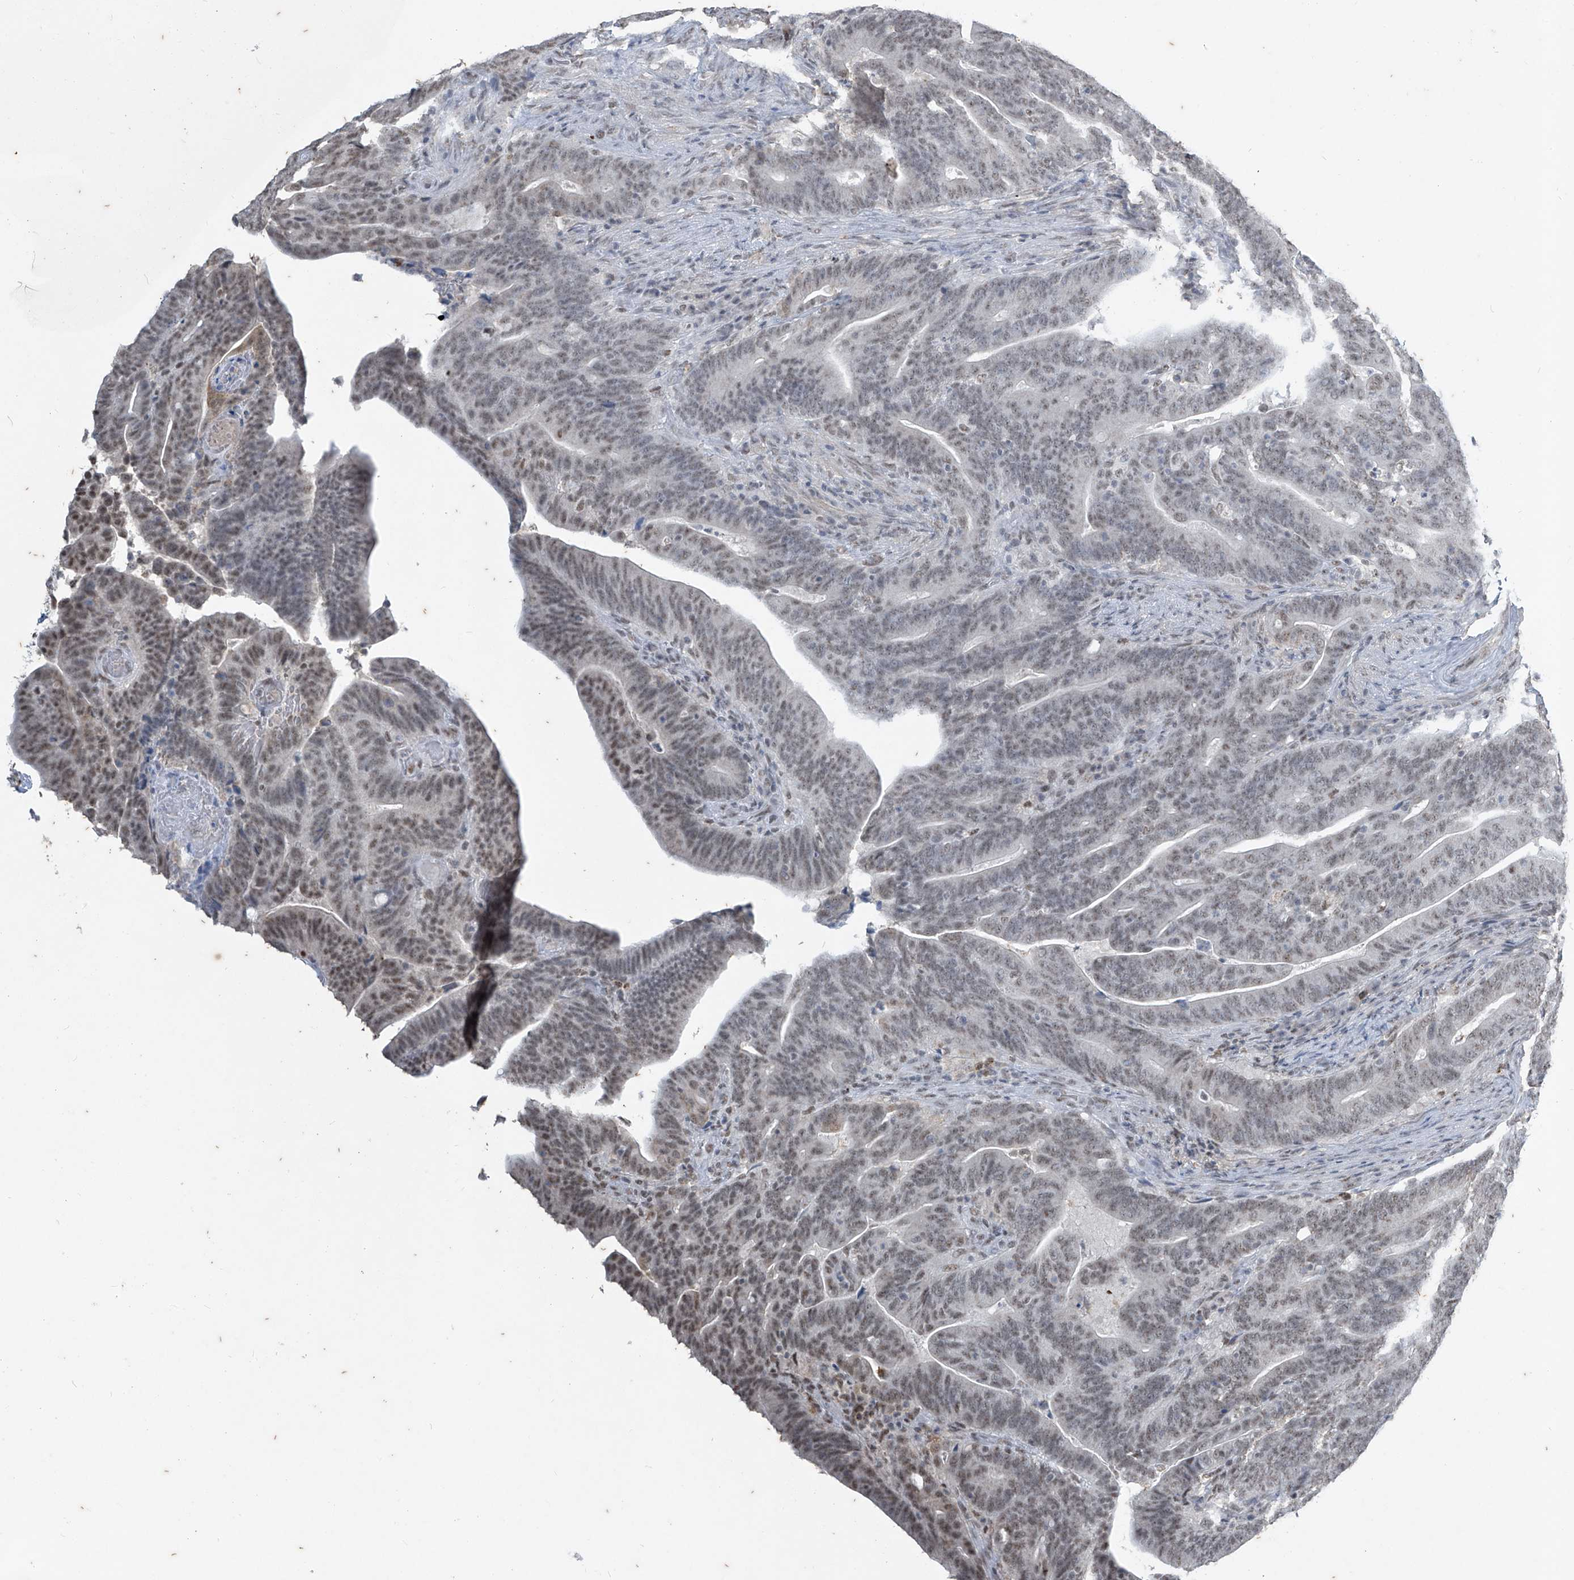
{"staining": {"intensity": "weak", "quantity": "<25%", "location": "nuclear"}, "tissue": "colorectal cancer", "cell_type": "Tumor cells", "image_type": "cancer", "snomed": [{"axis": "morphology", "description": "Normal tissue, NOS"}, {"axis": "morphology", "description": "Adenocarcinoma, NOS"}, {"axis": "topography", "description": "Colon"}], "caption": "Immunohistochemistry (IHC) micrograph of neoplastic tissue: colorectal cancer stained with DAB shows no significant protein positivity in tumor cells. (Brightfield microscopy of DAB (3,3'-diaminobenzidine) IHC at high magnification).", "gene": "TFEC", "patient": {"sex": "female", "age": 66}}